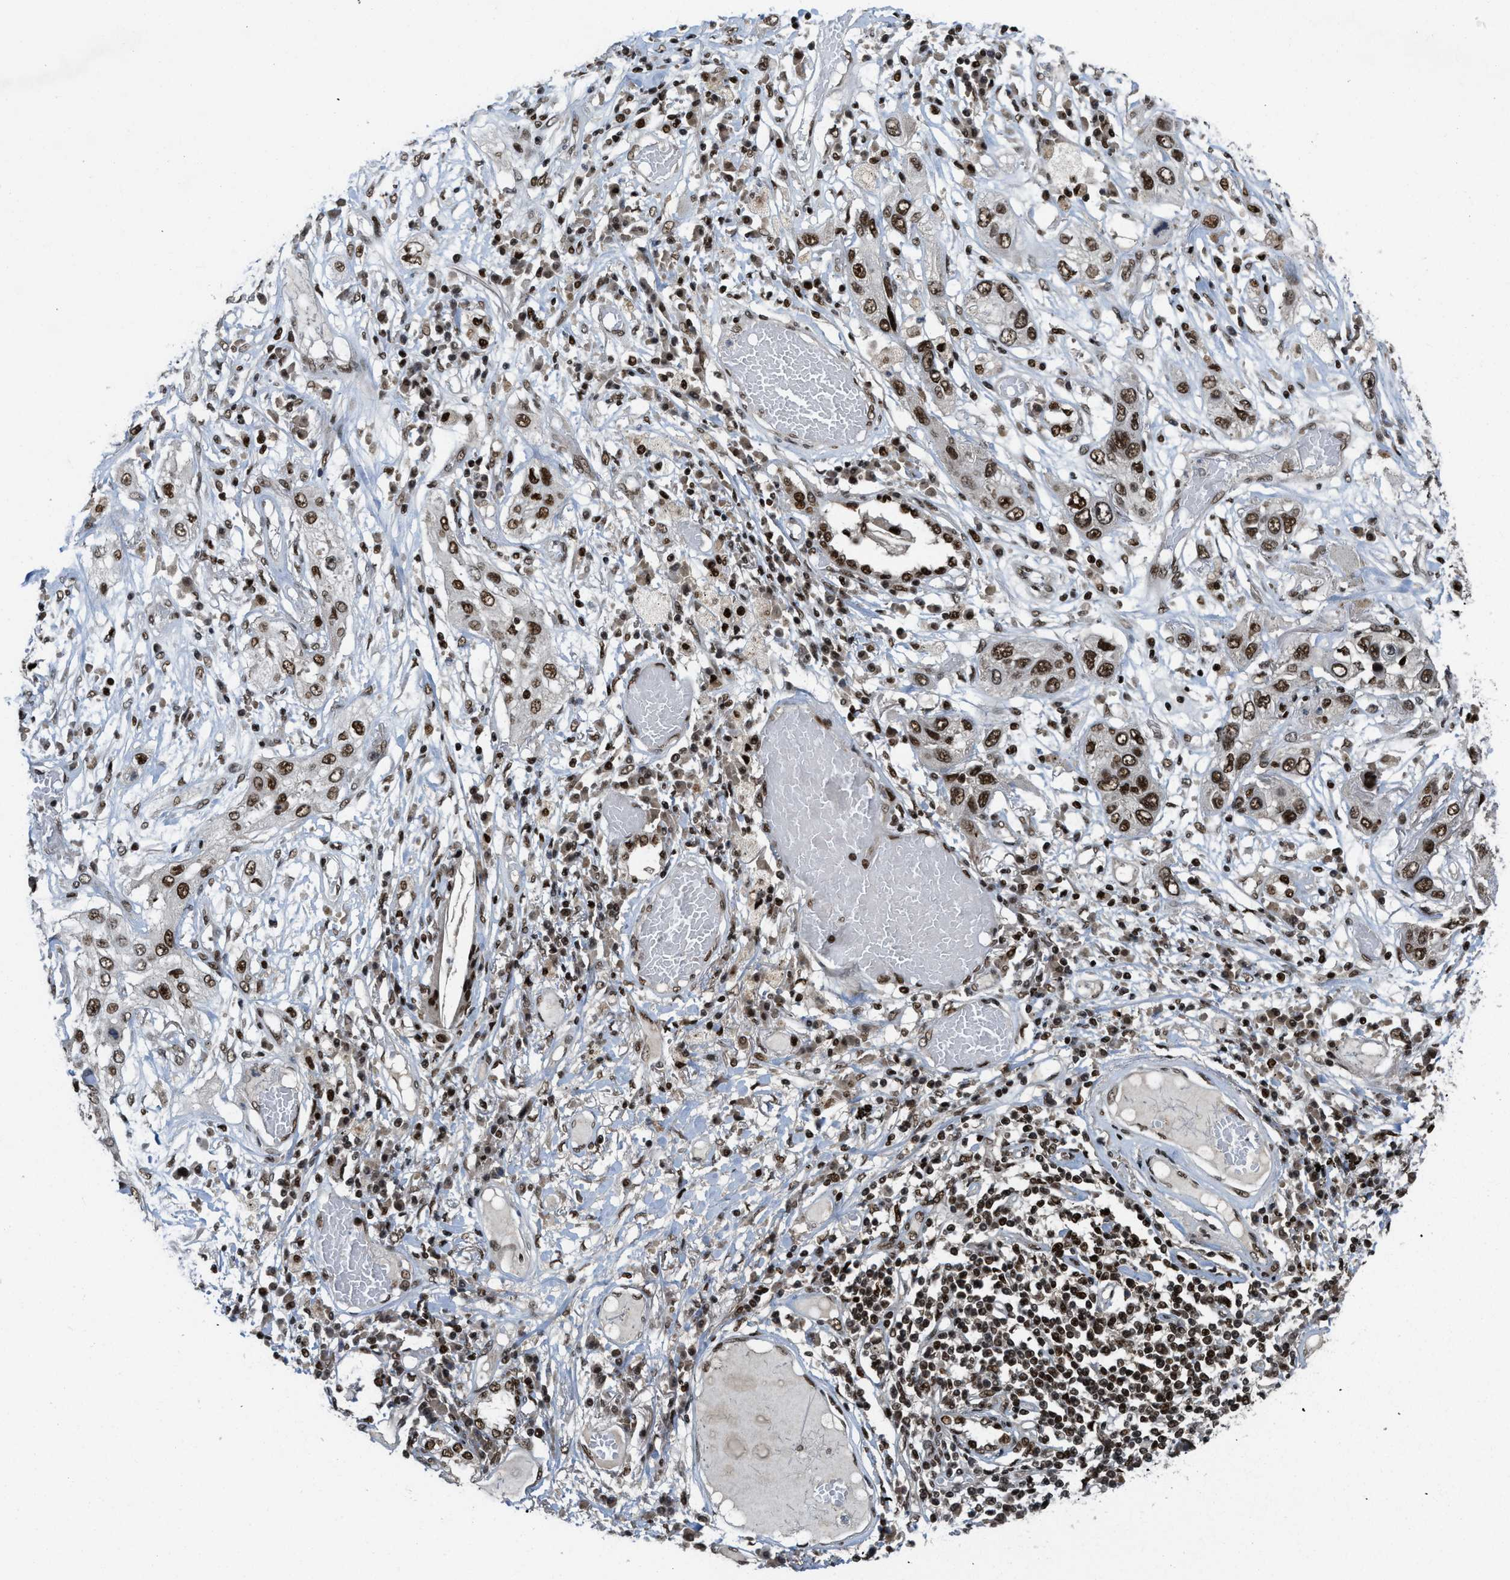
{"staining": {"intensity": "strong", "quantity": ">75%", "location": "nuclear"}, "tissue": "lung cancer", "cell_type": "Tumor cells", "image_type": "cancer", "snomed": [{"axis": "morphology", "description": "Squamous cell carcinoma, NOS"}, {"axis": "topography", "description": "Lung"}], "caption": "Approximately >75% of tumor cells in squamous cell carcinoma (lung) display strong nuclear protein positivity as visualized by brown immunohistochemical staining.", "gene": "RFX5", "patient": {"sex": "male", "age": 71}}